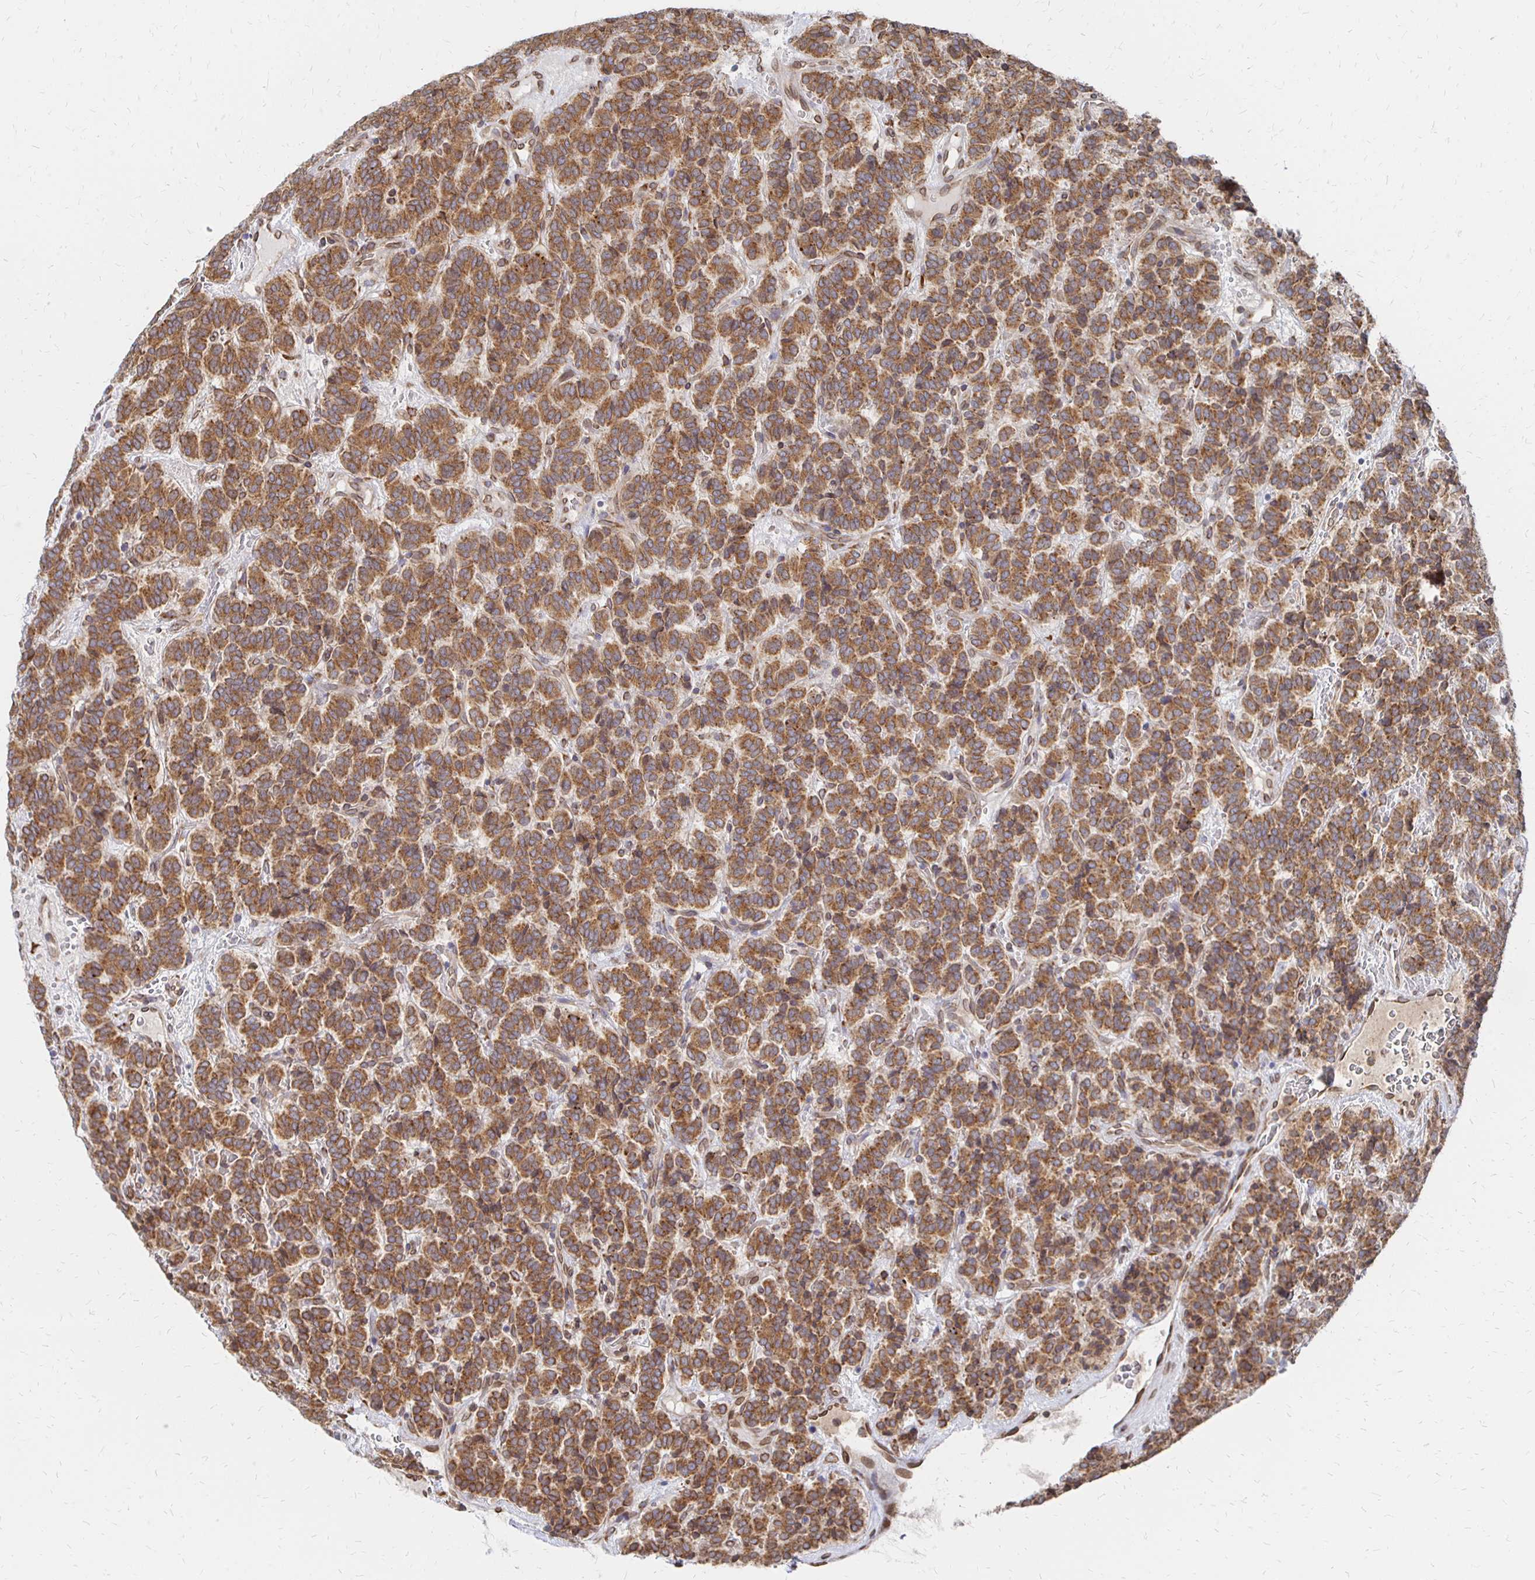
{"staining": {"intensity": "strong", "quantity": ">75%", "location": "cytoplasmic/membranous,nuclear"}, "tissue": "carcinoid", "cell_type": "Tumor cells", "image_type": "cancer", "snomed": [{"axis": "morphology", "description": "Carcinoid, malignant, NOS"}, {"axis": "topography", "description": "Pancreas"}], "caption": "Brown immunohistochemical staining in carcinoid (malignant) shows strong cytoplasmic/membranous and nuclear staining in approximately >75% of tumor cells. The protein is stained brown, and the nuclei are stained in blue (DAB (3,3'-diaminobenzidine) IHC with brightfield microscopy, high magnification).", "gene": "PELI3", "patient": {"sex": "male", "age": 36}}